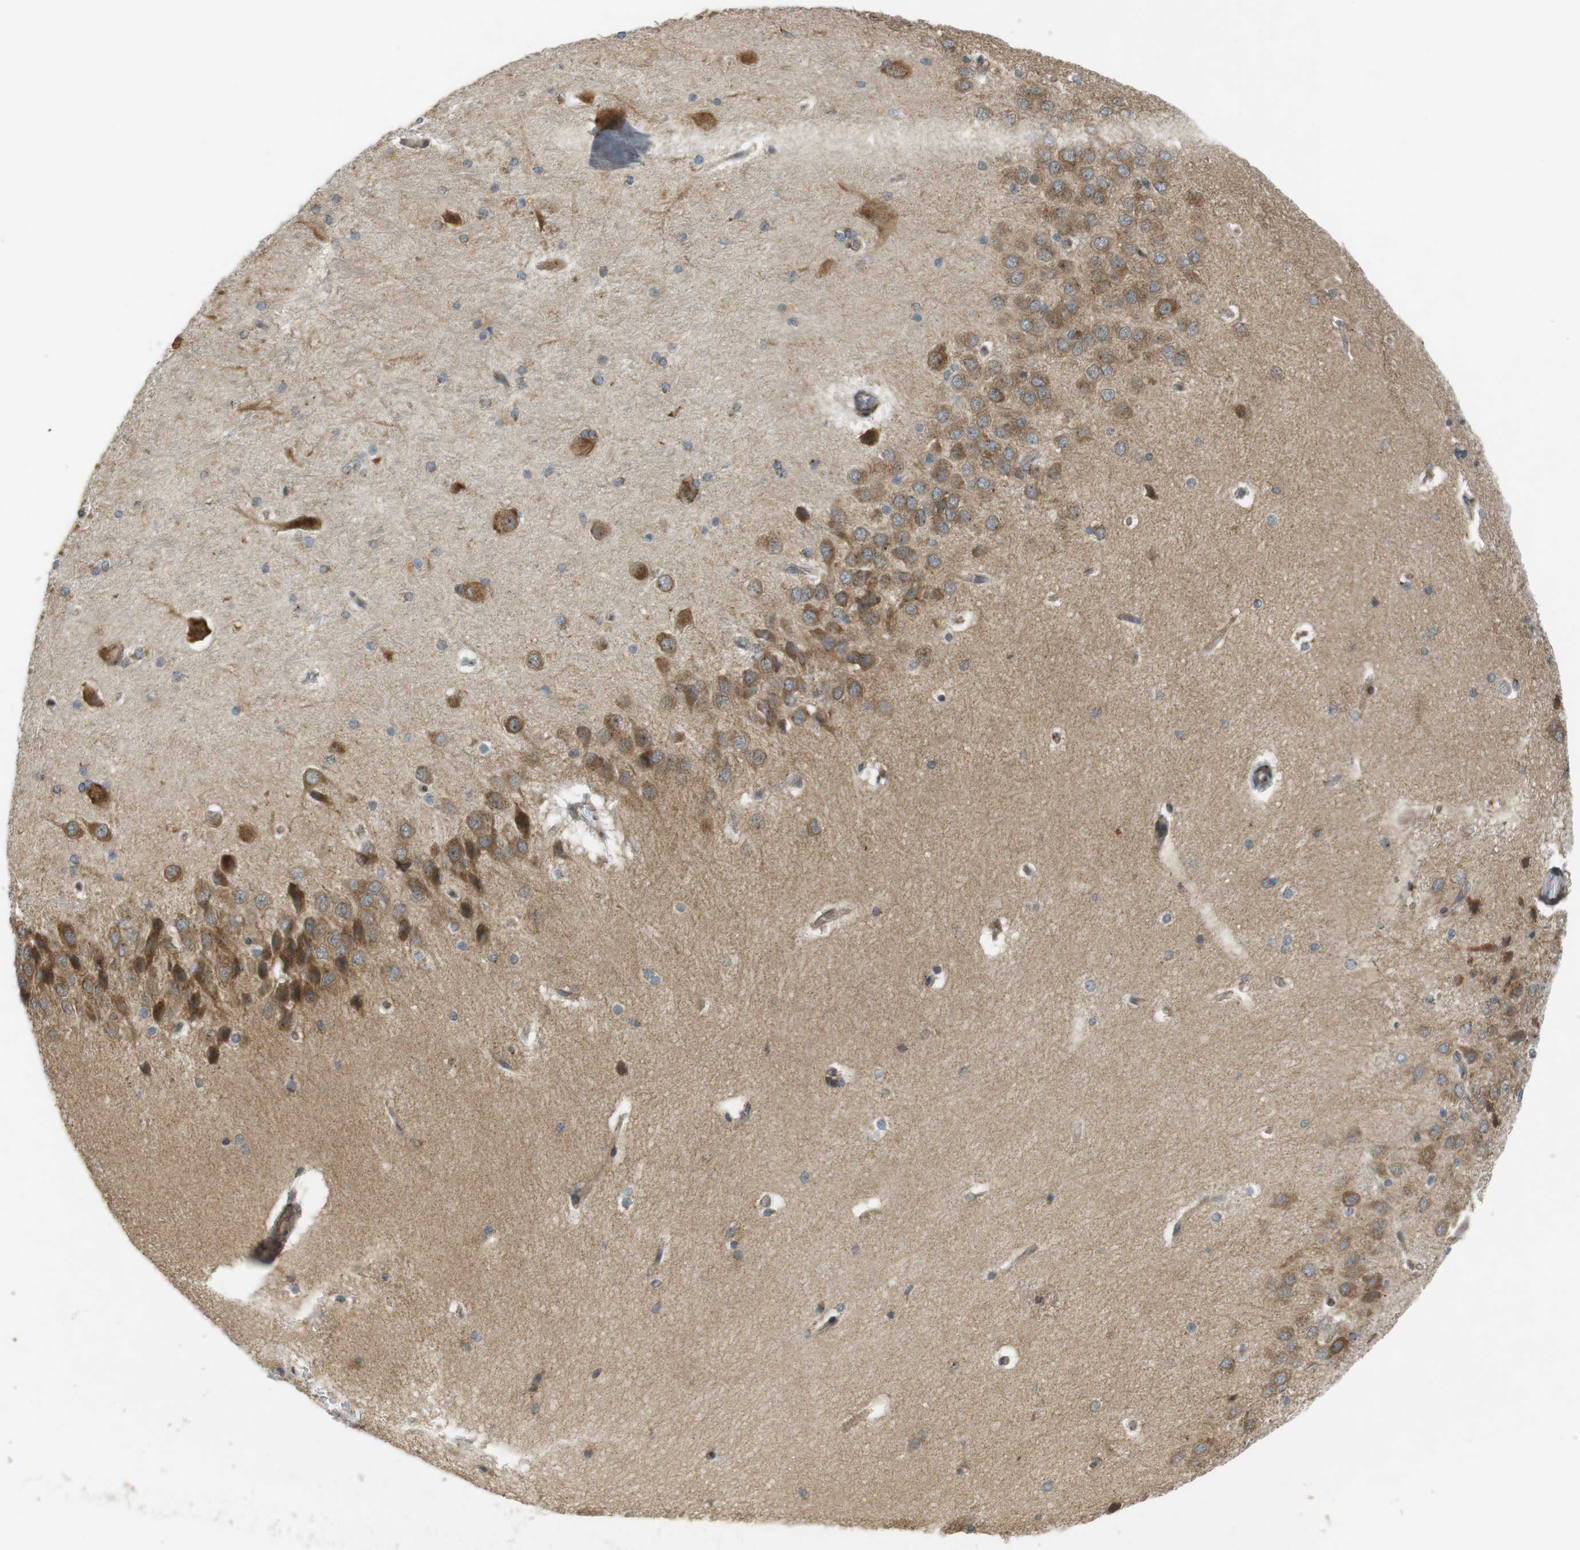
{"staining": {"intensity": "moderate", "quantity": "<25%", "location": "cytoplasmic/membranous"}, "tissue": "hippocampus", "cell_type": "Glial cells", "image_type": "normal", "snomed": [{"axis": "morphology", "description": "Normal tissue, NOS"}, {"axis": "topography", "description": "Hippocampus"}], "caption": "The micrograph demonstrates a brown stain indicating the presence of a protein in the cytoplasmic/membranous of glial cells in hippocampus.", "gene": "SLC41A1", "patient": {"sex": "female", "age": 19}}